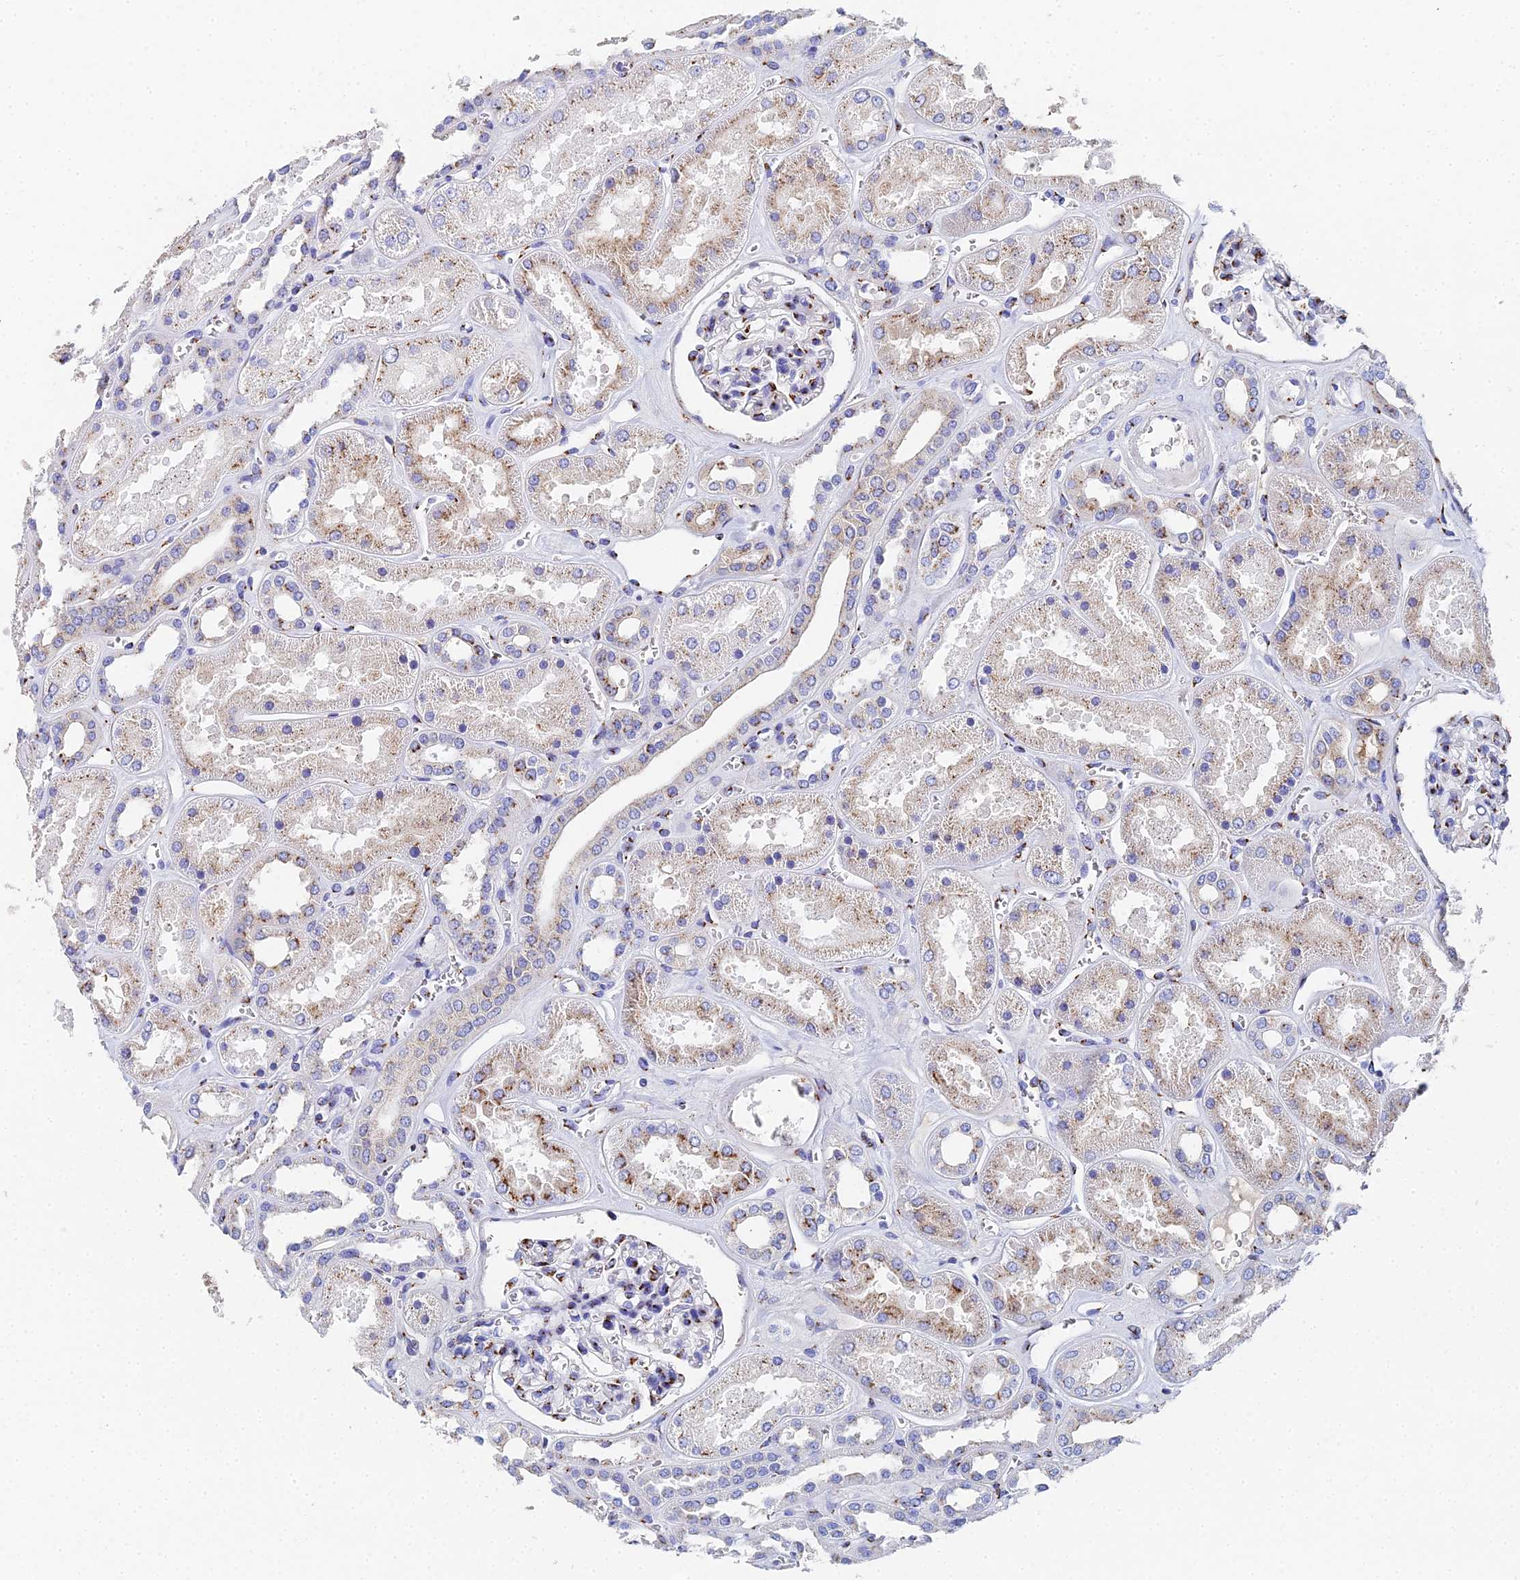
{"staining": {"intensity": "moderate", "quantity": "25%-75%", "location": "cytoplasmic/membranous"}, "tissue": "kidney", "cell_type": "Cells in glomeruli", "image_type": "normal", "snomed": [{"axis": "morphology", "description": "Normal tissue, NOS"}, {"axis": "morphology", "description": "Adenocarcinoma, NOS"}, {"axis": "topography", "description": "Kidney"}], "caption": "About 25%-75% of cells in glomeruli in benign human kidney reveal moderate cytoplasmic/membranous protein expression as visualized by brown immunohistochemical staining.", "gene": "ENSG00000268674", "patient": {"sex": "female", "age": 68}}